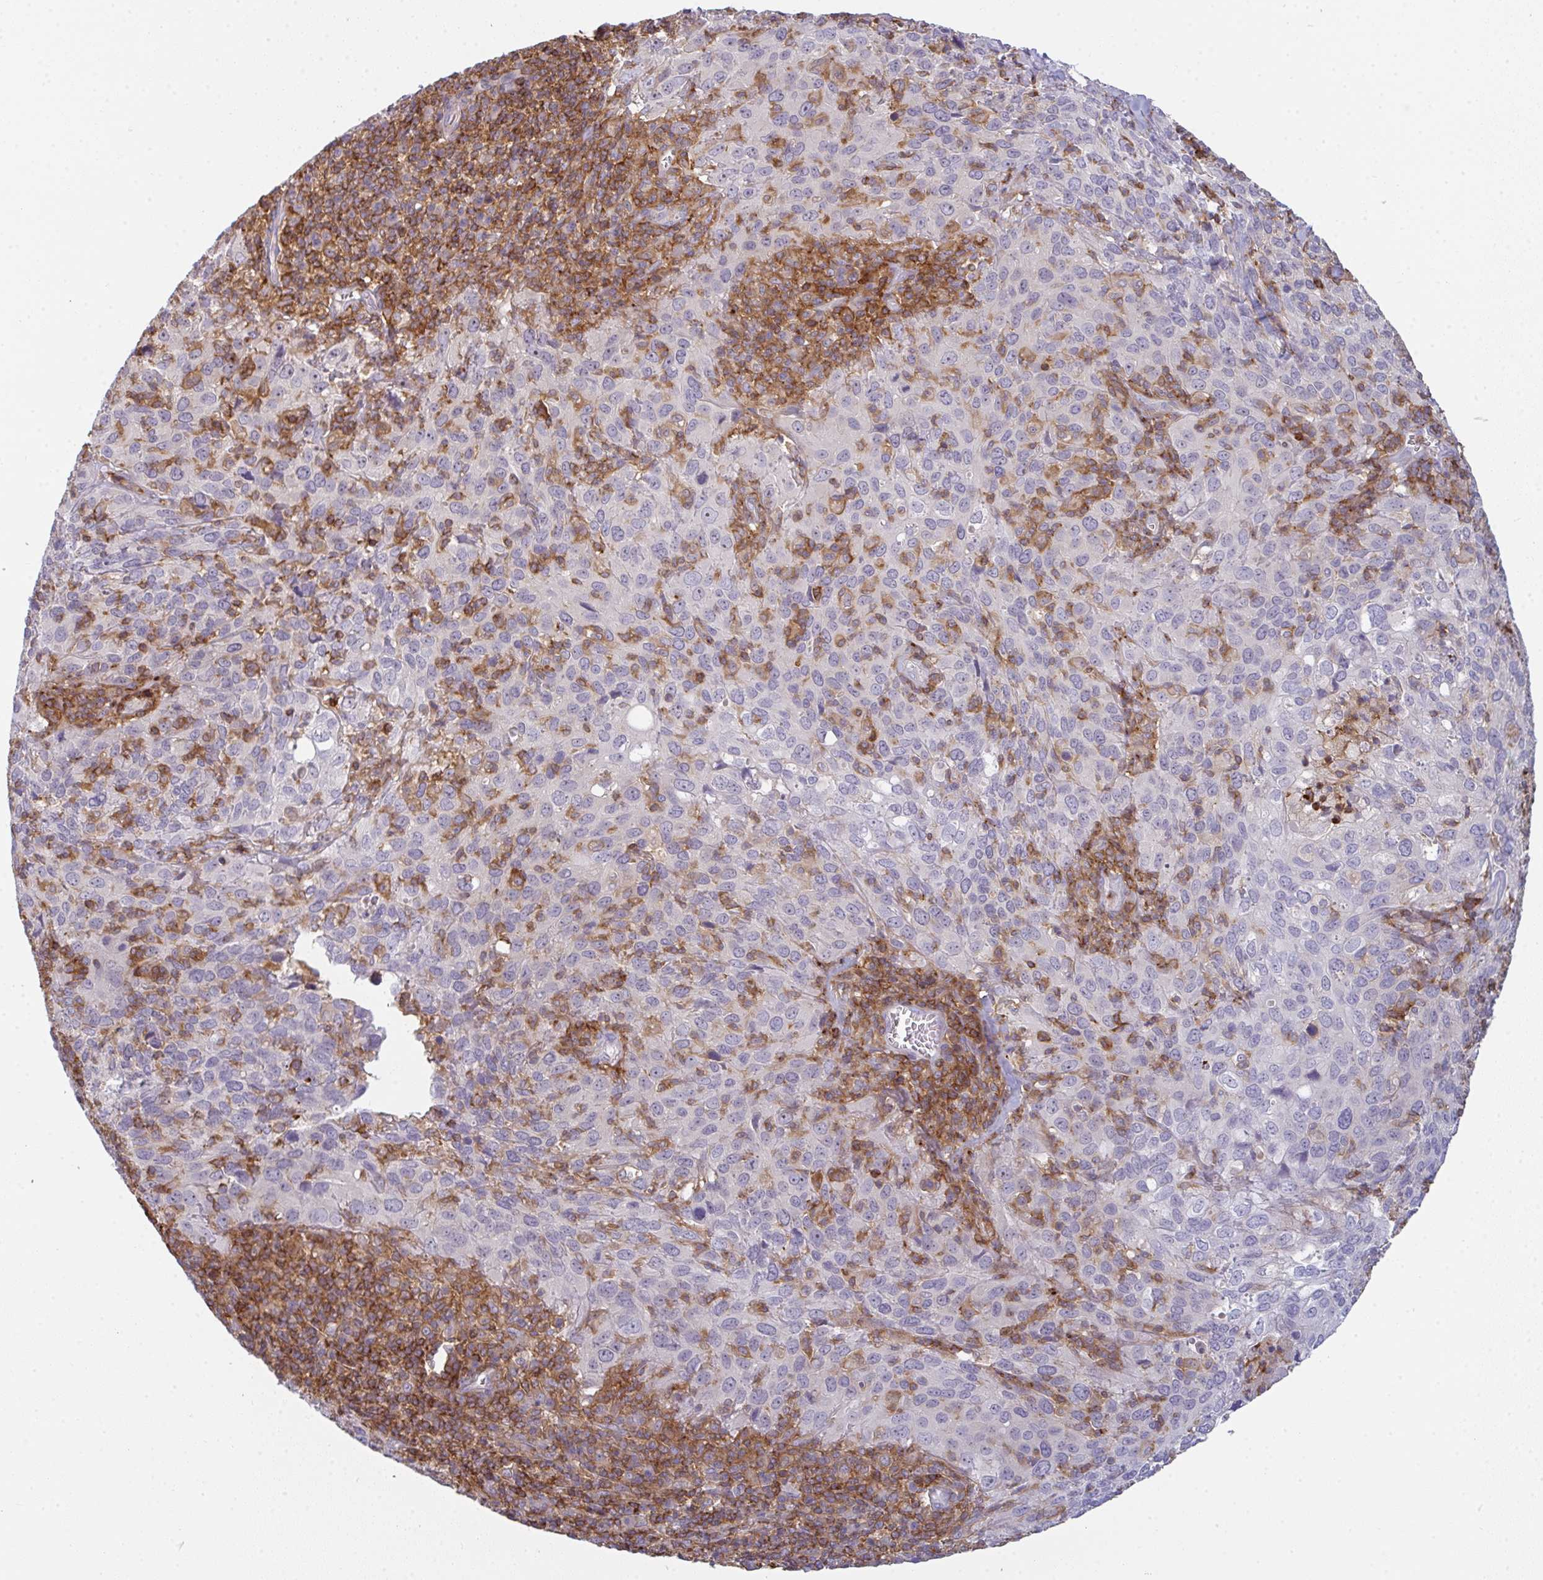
{"staining": {"intensity": "negative", "quantity": "none", "location": "none"}, "tissue": "cervical cancer", "cell_type": "Tumor cells", "image_type": "cancer", "snomed": [{"axis": "morphology", "description": "Squamous cell carcinoma, NOS"}, {"axis": "topography", "description": "Cervix"}], "caption": "Immunohistochemistry (IHC) image of neoplastic tissue: cervical cancer (squamous cell carcinoma) stained with DAB (3,3'-diaminobenzidine) displays no significant protein positivity in tumor cells.", "gene": "CD80", "patient": {"sex": "female", "age": 51}}